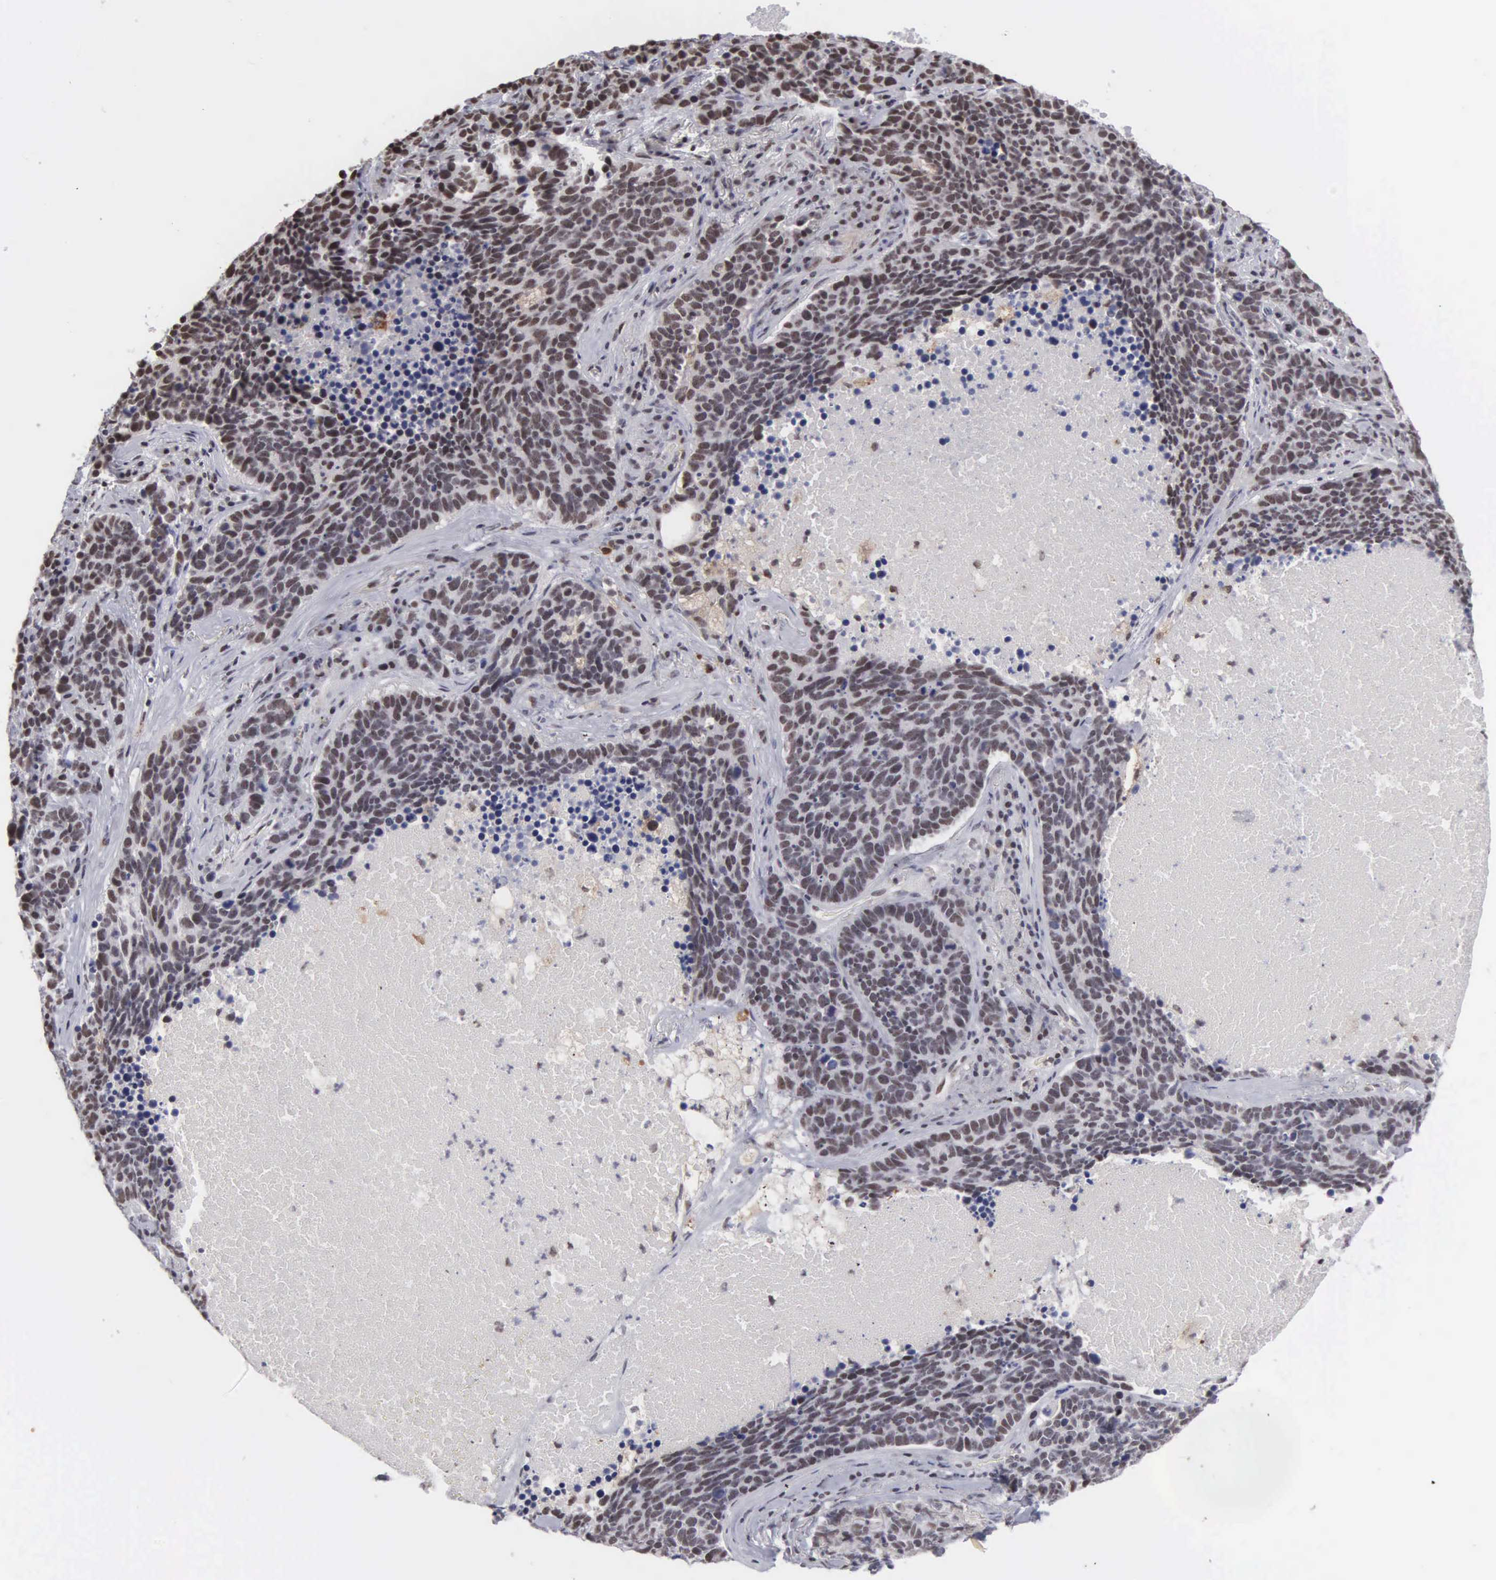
{"staining": {"intensity": "negative", "quantity": "none", "location": "none"}, "tissue": "lung cancer", "cell_type": "Tumor cells", "image_type": "cancer", "snomed": [{"axis": "morphology", "description": "Neoplasm, malignant, NOS"}, {"axis": "topography", "description": "Lung"}], "caption": "Malignant neoplasm (lung) stained for a protein using immunohistochemistry exhibits no positivity tumor cells.", "gene": "KIAA0586", "patient": {"sex": "female", "age": 75}}